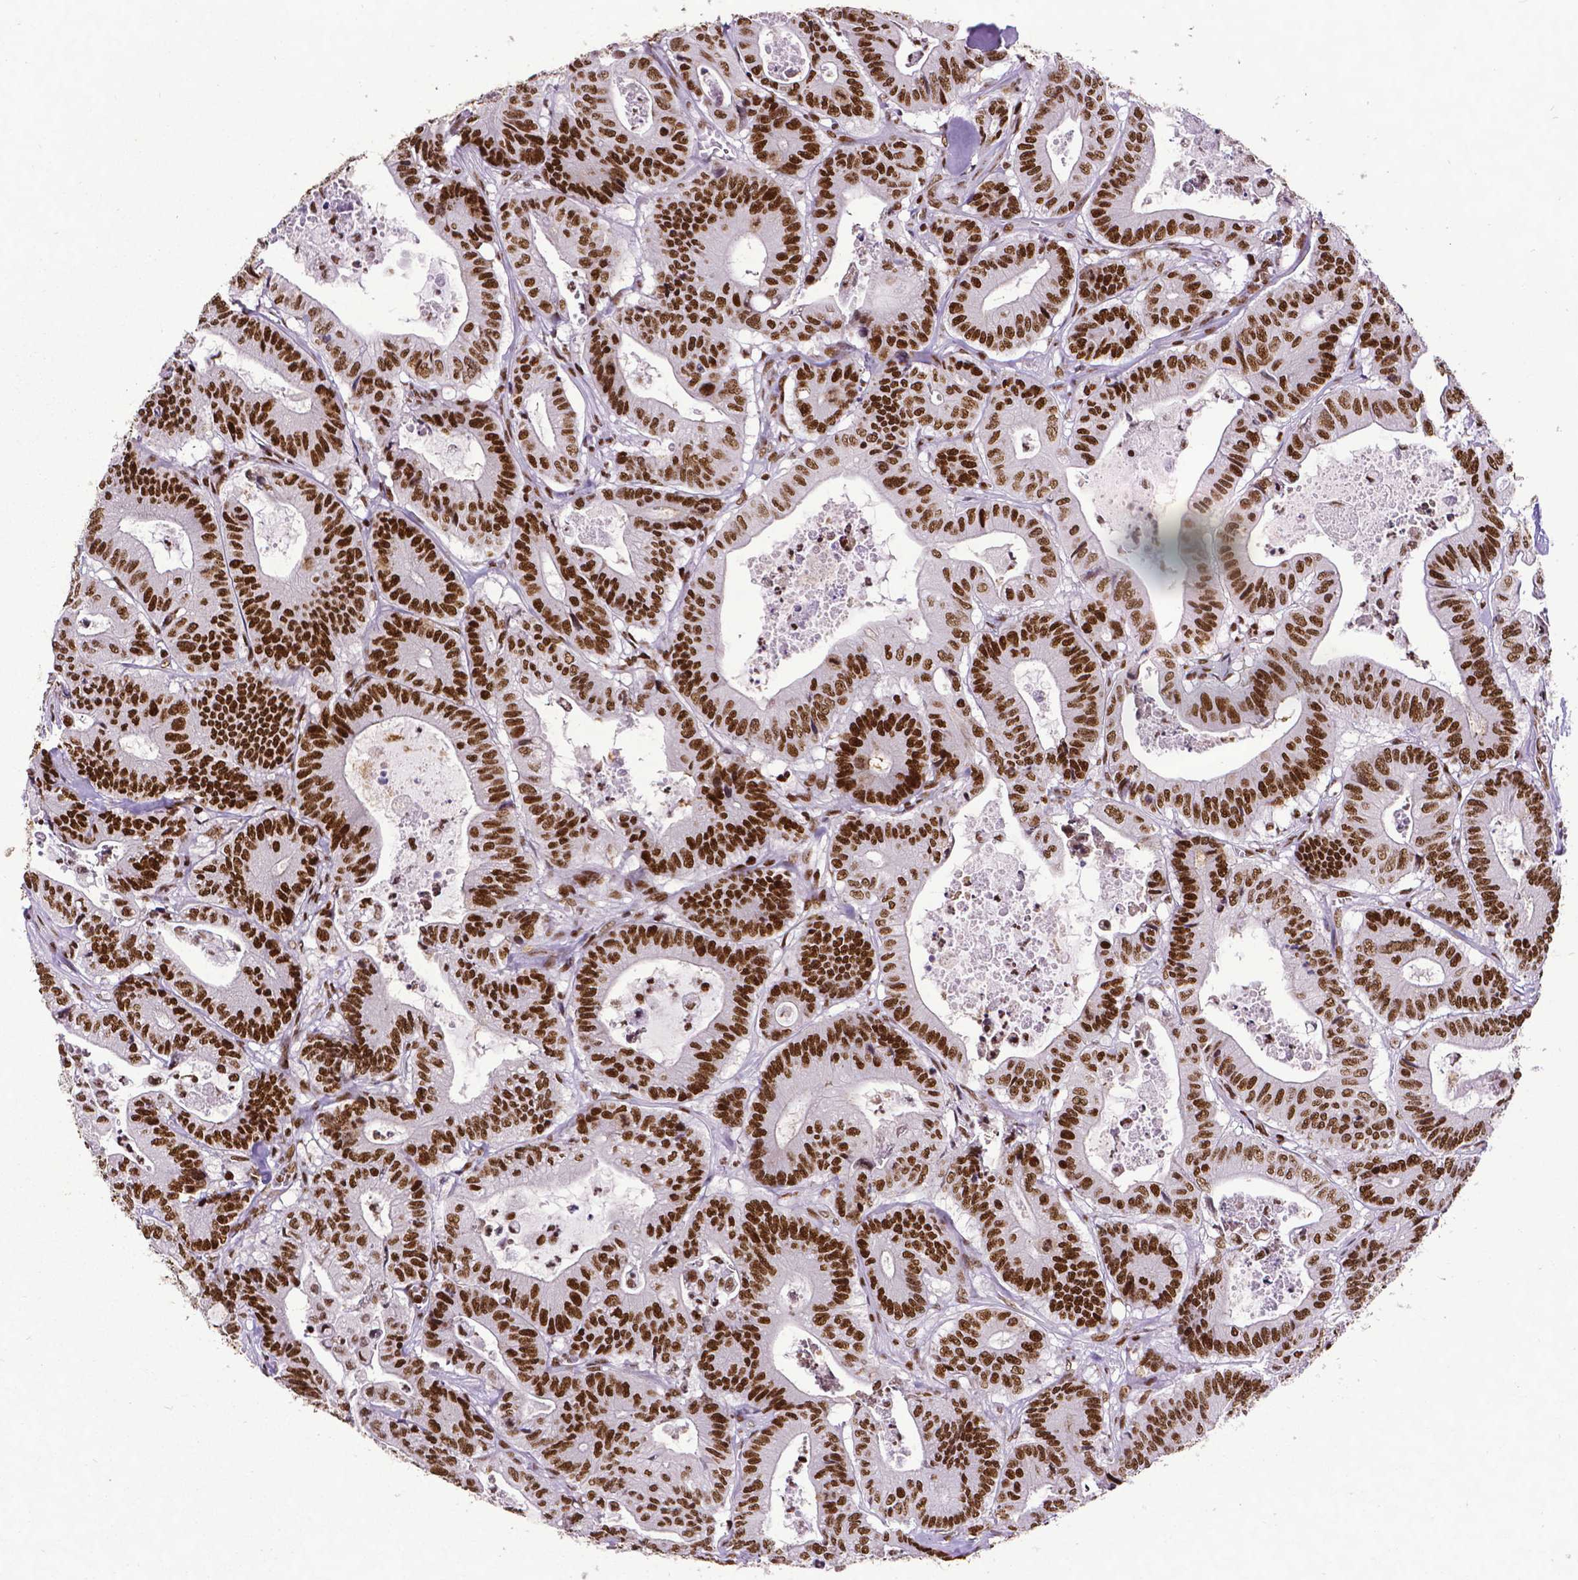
{"staining": {"intensity": "strong", "quantity": ">75%", "location": "nuclear"}, "tissue": "colorectal cancer", "cell_type": "Tumor cells", "image_type": "cancer", "snomed": [{"axis": "morphology", "description": "Adenocarcinoma, NOS"}, {"axis": "topography", "description": "Colon"}], "caption": "The micrograph reveals immunohistochemical staining of adenocarcinoma (colorectal). There is strong nuclear positivity is identified in about >75% of tumor cells.", "gene": "CTCF", "patient": {"sex": "female", "age": 84}}